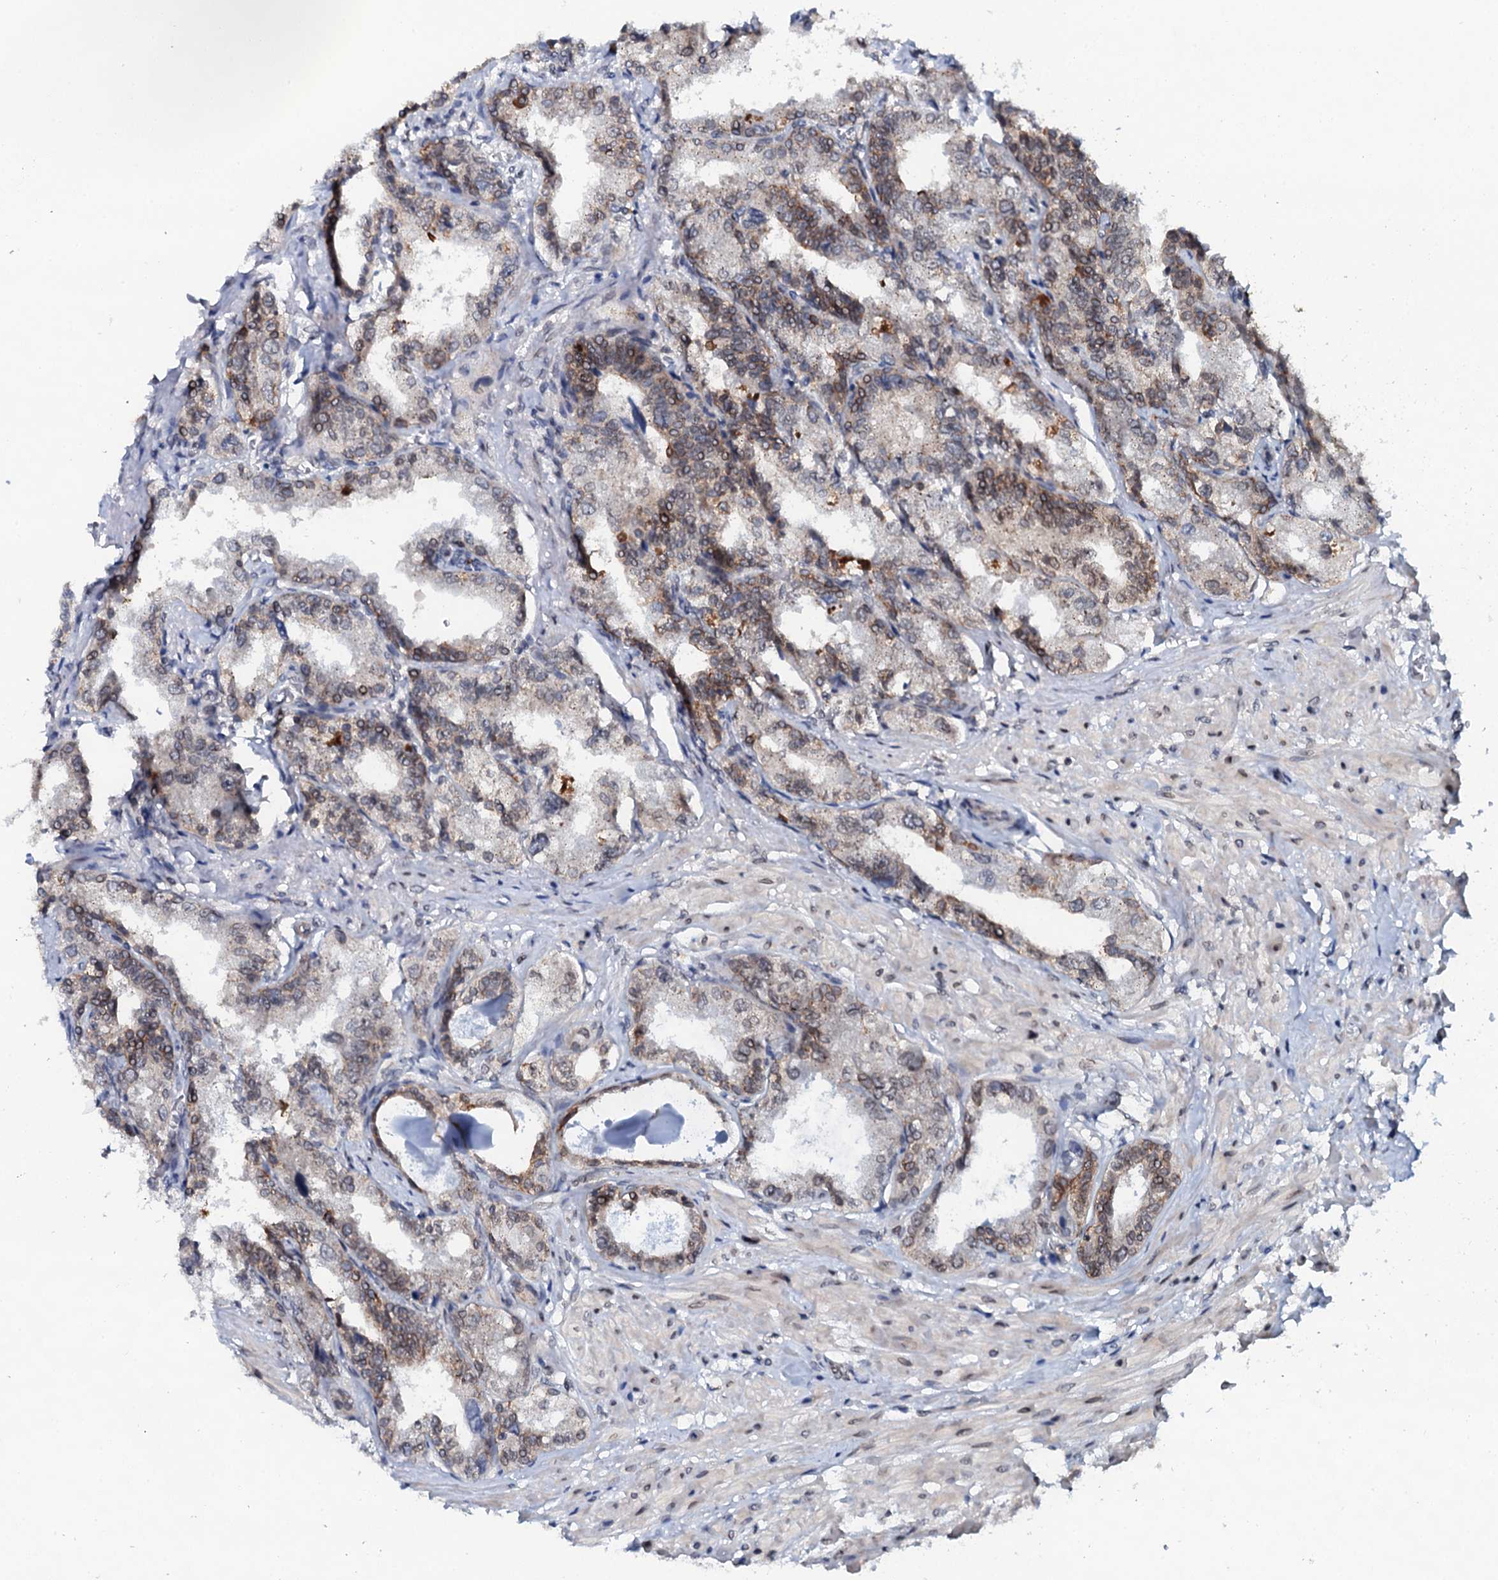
{"staining": {"intensity": "weak", "quantity": "<25%", "location": "cytoplasmic/membranous"}, "tissue": "seminal vesicle", "cell_type": "Glandular cells", "image_type": "normal", "snomed": [{"axis": "morphology", "description": "Normal tissue, NOS"}, {"axis": "topography", "description": "Seminal veicle"}], "caption": "Protein analysis of unremarkable seminal vesicle exhibits no significant positivity in glandular cells.", "gene": "SNTA1", "patient": {"sex": "male", "age": 63}}